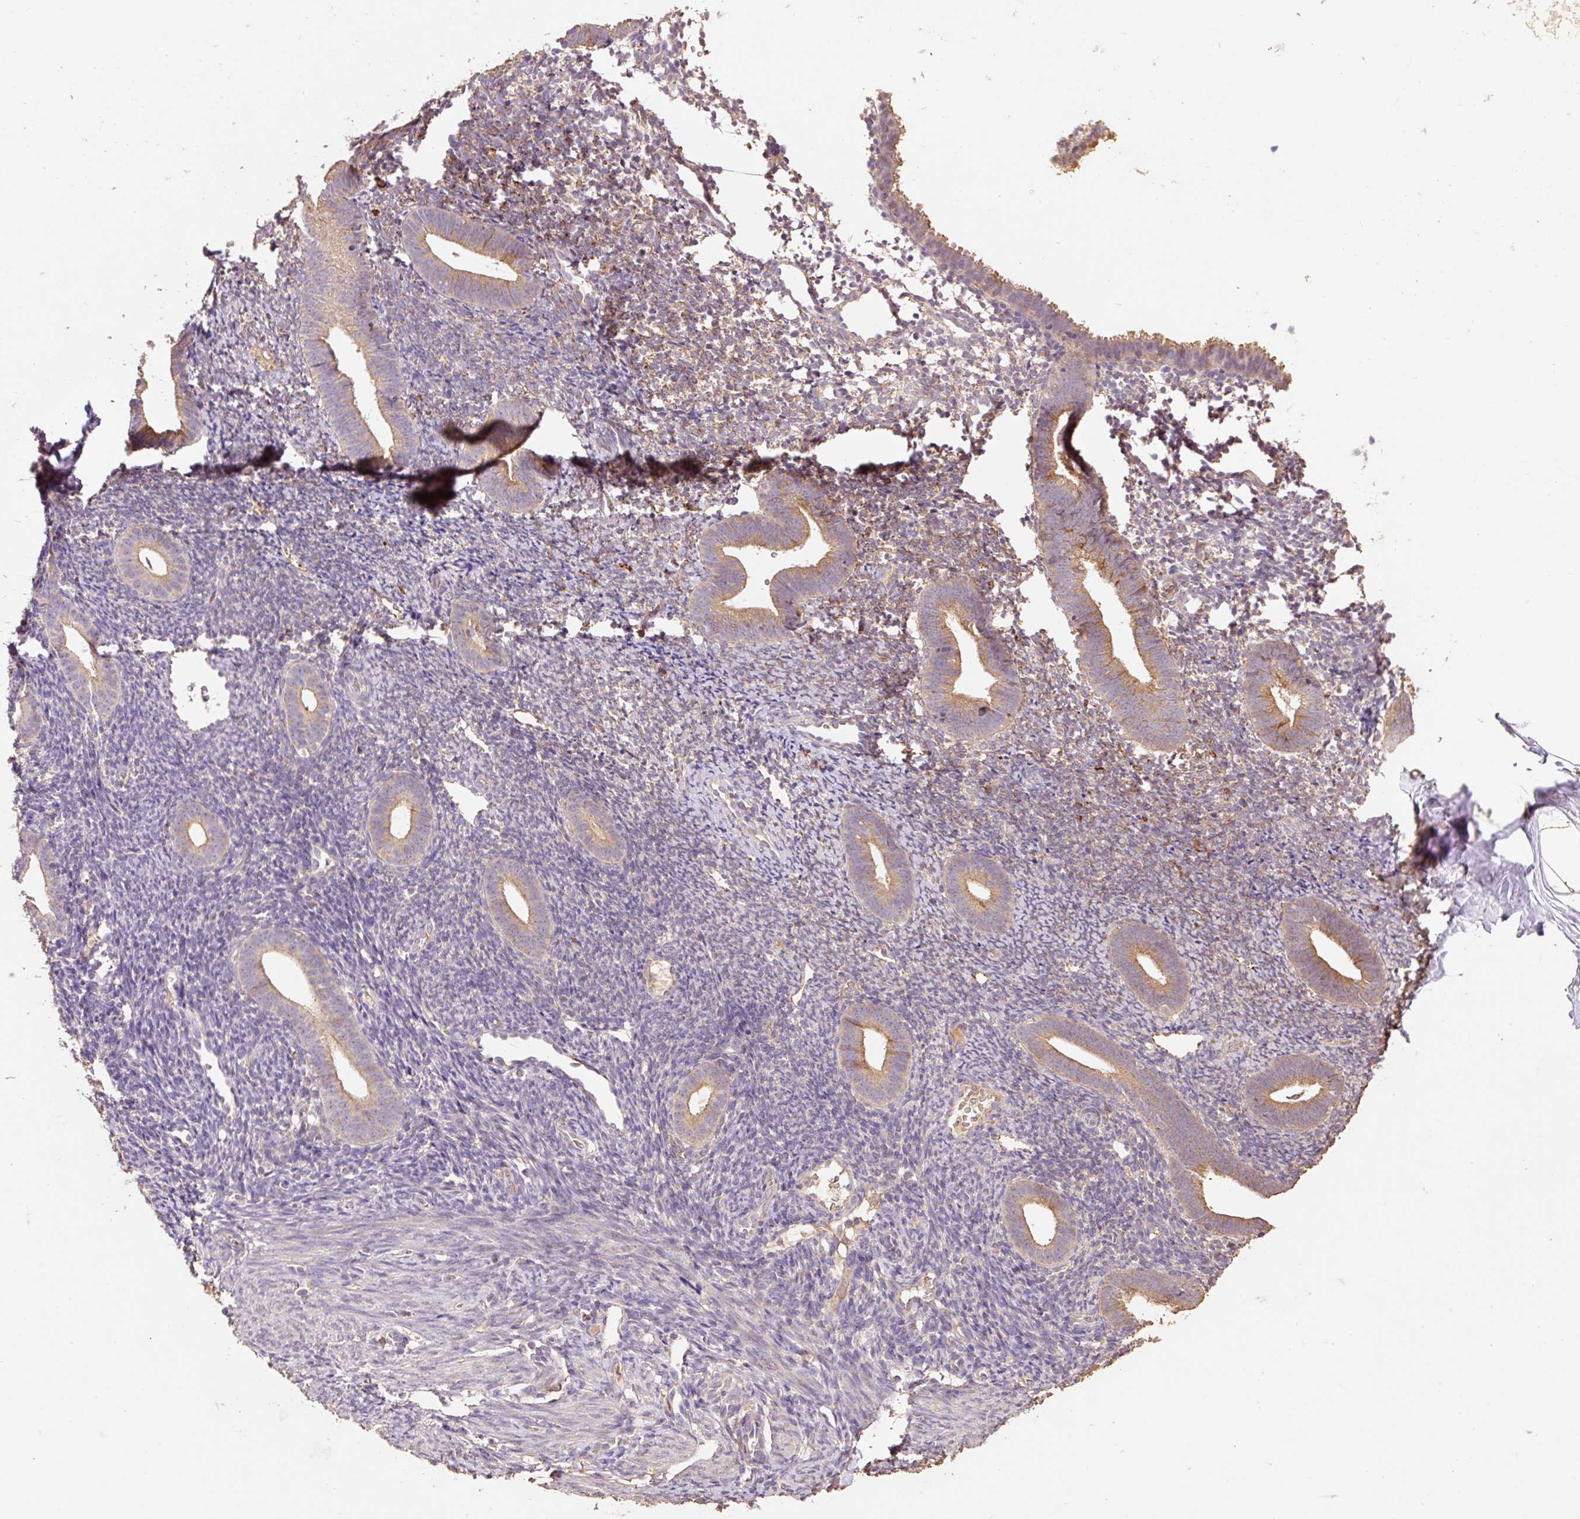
{"staining": {"intensity": "weak", "quantity": "<25%", "location": "cytoplasmic/membranous"}, "tissue": "endometrium", "cell_type": "Cells in endometrial stroma", "image_type": "normal", "snomed": [{"axis": "morphology", "description": "Normal tissue, NOS"}, {"axis": "topography", "description": "Endometrium"}], "caption": "DAB (3,3'-diaminobenzidine) immunohistochemical staining of unremarkable human endometrium demonstrates no significant positivity in cells in endometrial stroma. (Brightfield microscopy of DAB (3,3'-diaminobenzidine) immunohistochemistry (IHC) at high magnification).", "gene": "HERC2", "patient": {"sex": "female", "age": 39}}